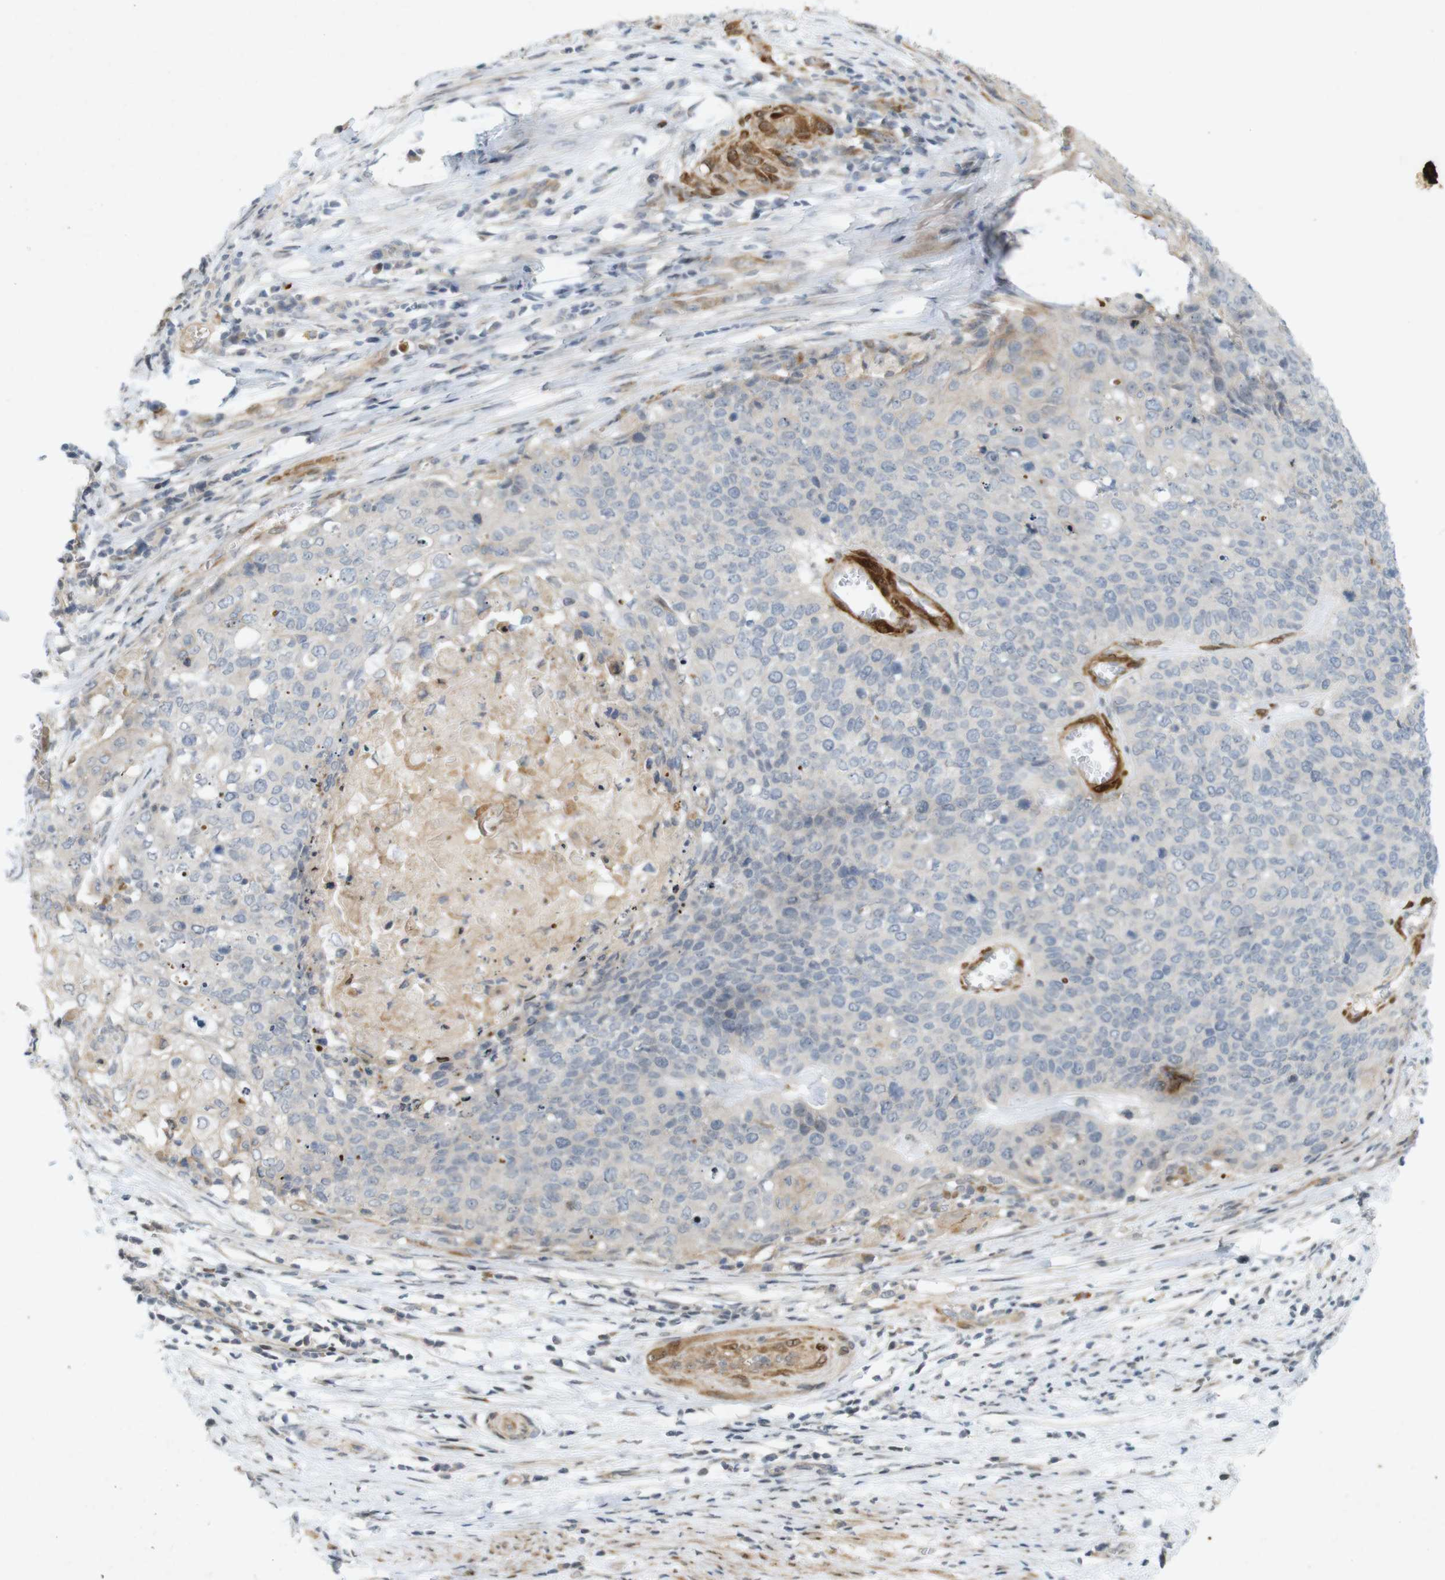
{"staining": {"intensity": "negative", "quantity": "none", "location": "none"}, "tissue": "cervical cancer", "cell_type": "Tumor cells", "image_type": "cancer", "snomed": [{"axis": "morphology", "description": "Squamous cell carcinoma, NOS"}, {"axis": "topography", "description": "Cervix"}], "caption": "IHC photomicrograph of cervical squamous cell carcinoma stained for a protein (brown), which demonstrates no positivity in tumor cells.", "gene": "PPP1R14A", "patient": {"sex": "female", "age": 39}}